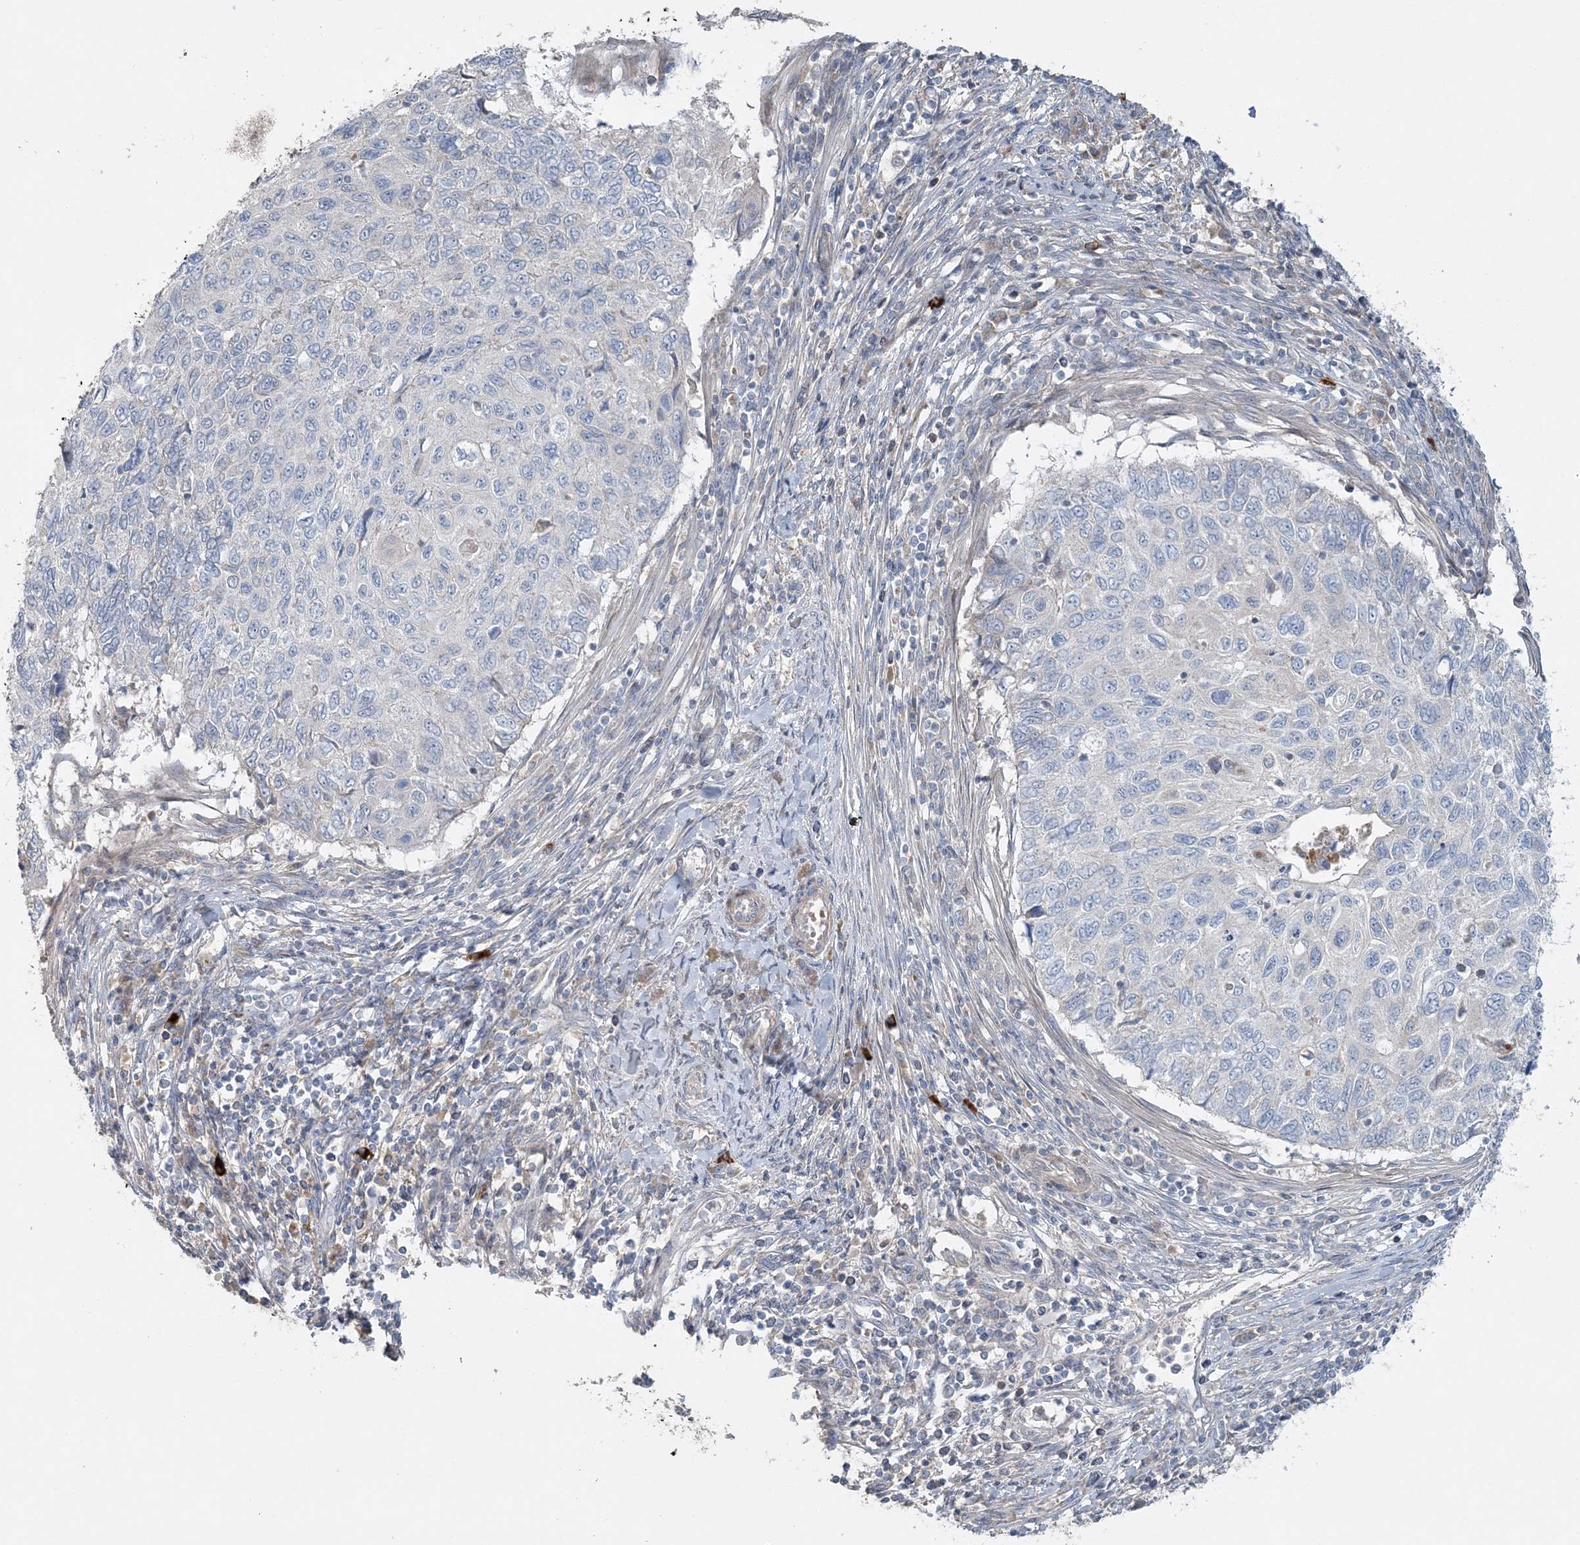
{"staining": {"intensity": "negative", "quantity": "none", "location": "none"}, "tissue": "cervical cancer", "cell_type": "Tumor cells", "image_type": "cancer", "snomed": [{"axis": "morphology", "description": "Squamous cell carcinoma, NOS"}, {"axis": "topography", "description": "Cervix"}], "caption": "This is an IHC image of human cervical cancer (squamous cell carcinoma). There is no positivity in tumor cells.", "gene": "SLC4A10", "patient": {"sex": "female", "age": 70}}